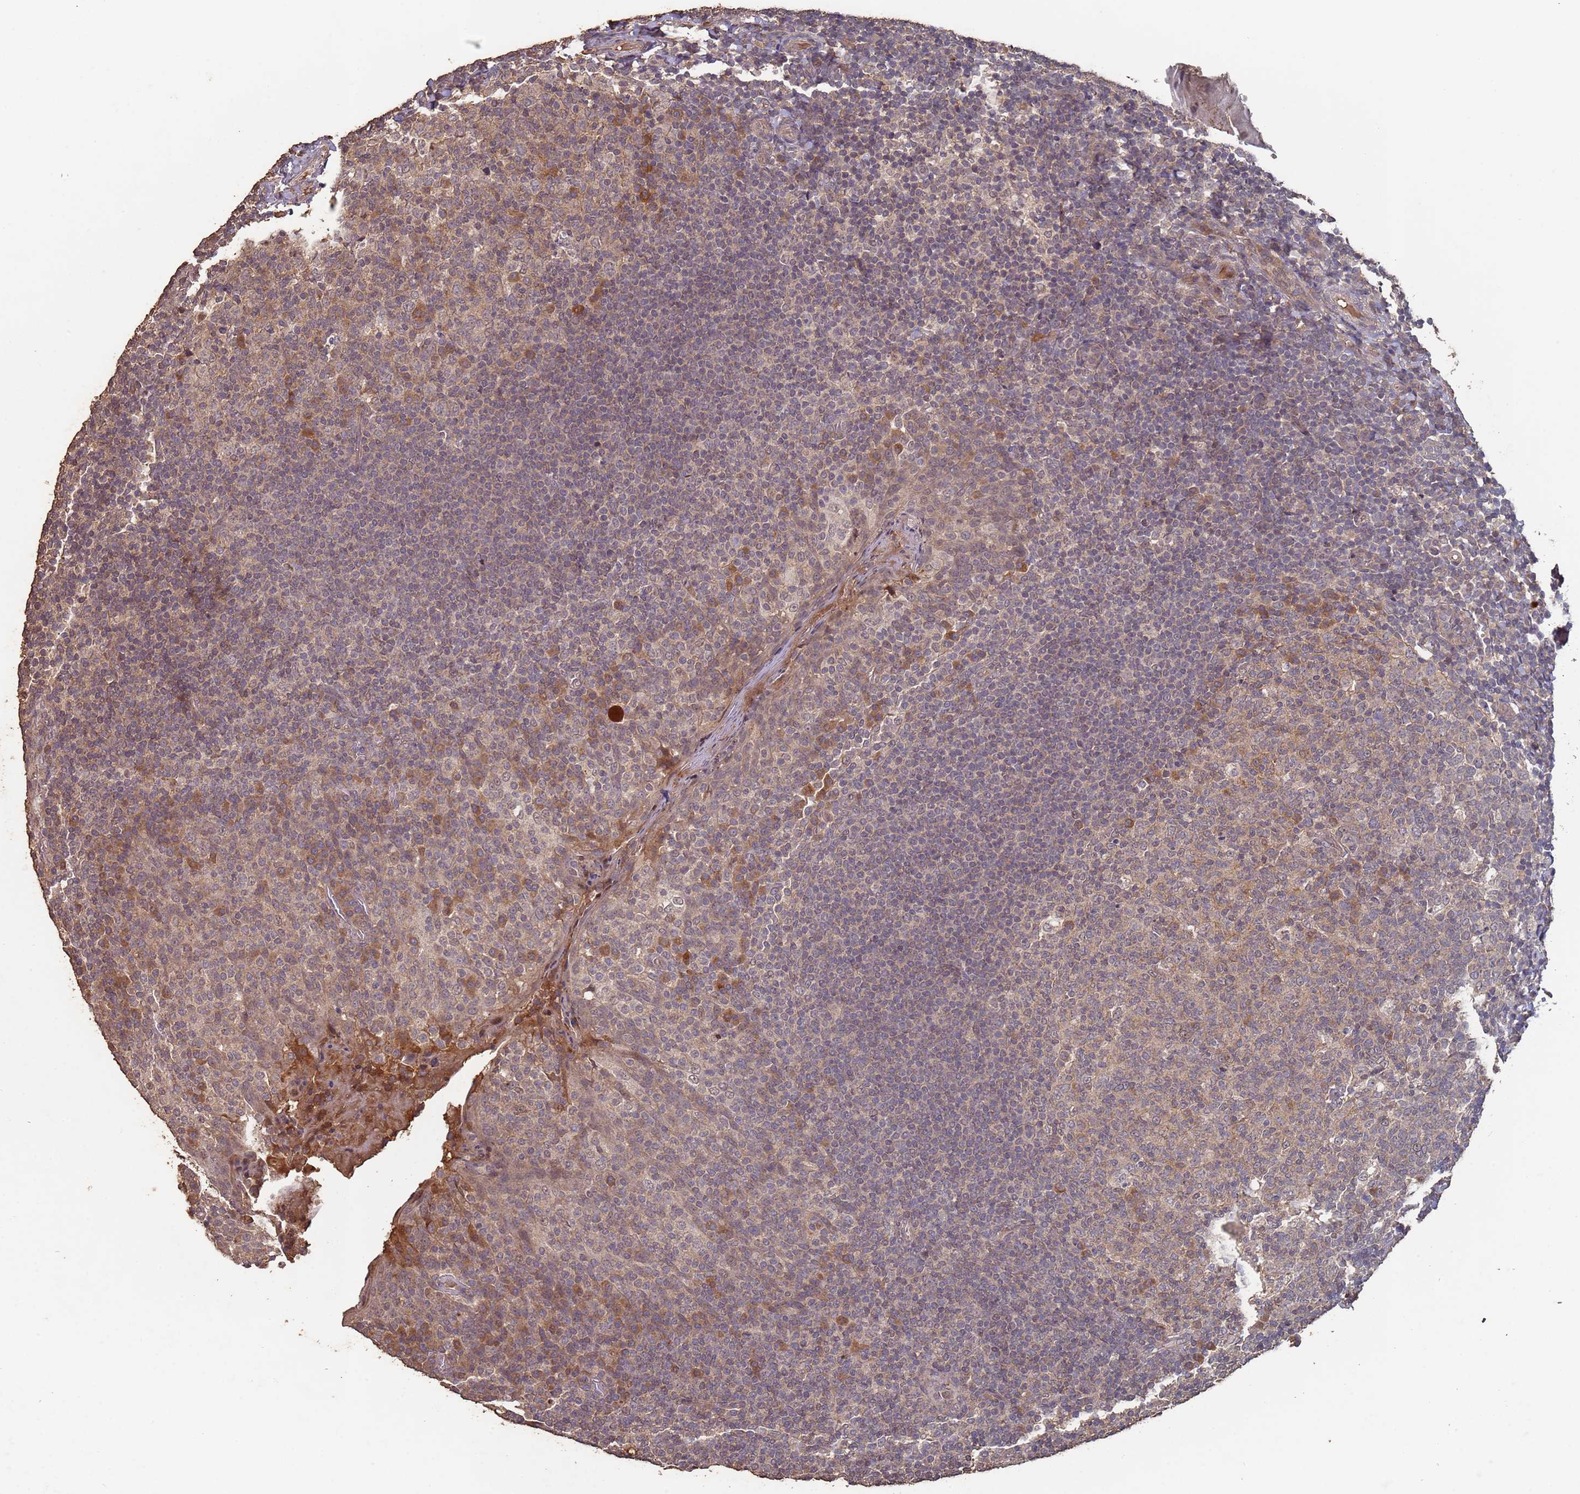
{"staining": {"intensity": "moderate", "quantity": "<25%", "location": "cytoplasmic/membranous"}, "tissue": "tonsil", "cell_type": "Germinal center cells", "image_type": "normal", "snomed": [{"axis": "morphology", "description": "Normal tissue, NOS"}, {"axis": "topography", "description": "Tonsil"}], "caption": "Immunohistochemical staining of normal tonsil demonstrates moderate cytoplasmic/membranous protein expression in approximately <25% of germinal center cells.", "gene": "FRAT1", "patient": {"sex": "female", "age": 19}}